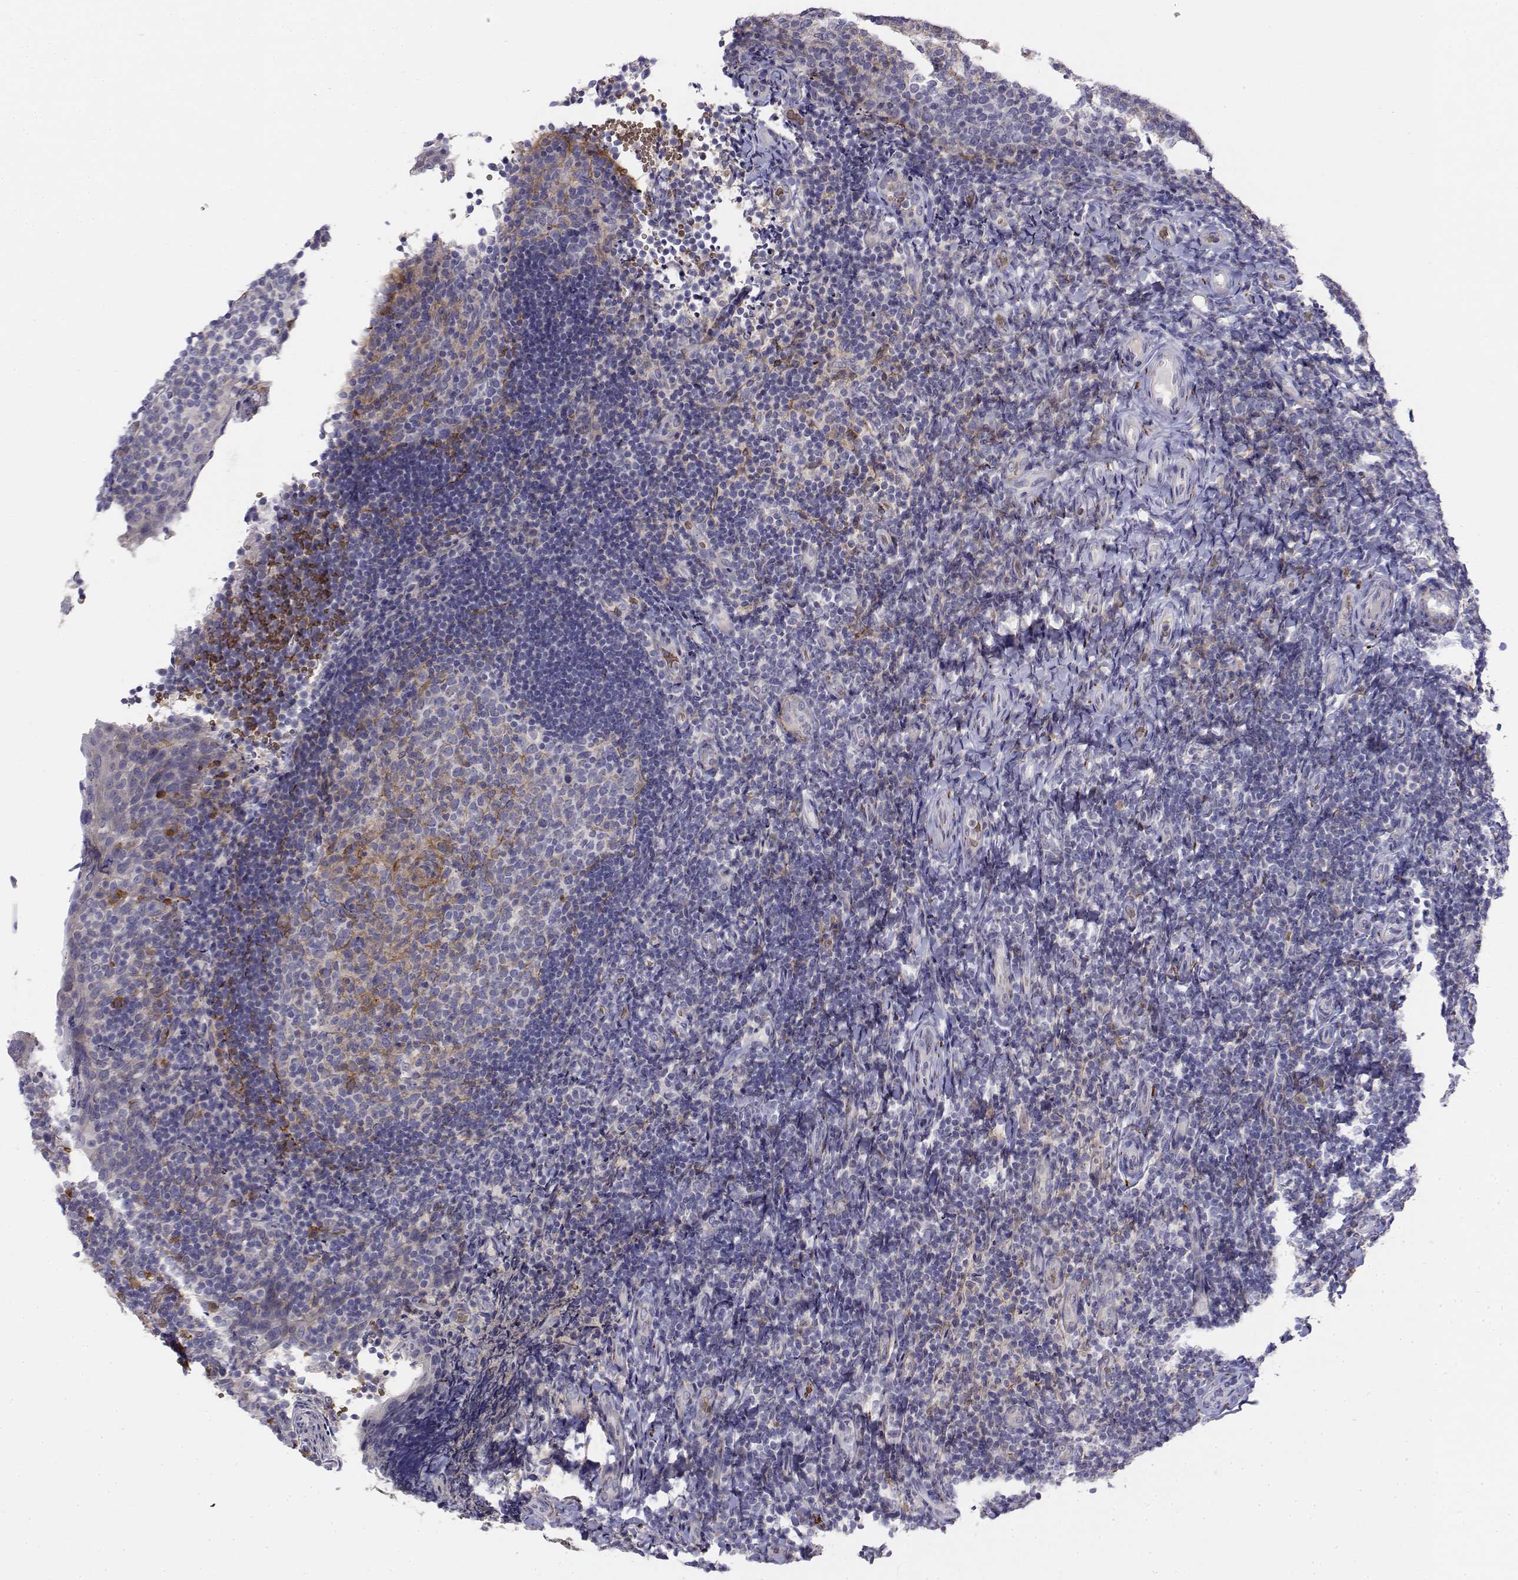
{"staining": {"intensity": "weak", "quantity": "<25%", "location": "cytoplasmic/membranous"}, "tissue": "tonsil", "cell_type": "Germinal center cells", "image_type": "normal", "snomed": [{"axis": "morphology", "description": "Normal tissue, NOS"}, {"axis": "topography", "description": "Tonsil"}], "caption": "This is an immunohistochemistry histopathology image of unremarkable tonsil. There is no expression in germinal center cells.", "gene": "CADM1", "patient": {"sex": "female", "age": 10}}